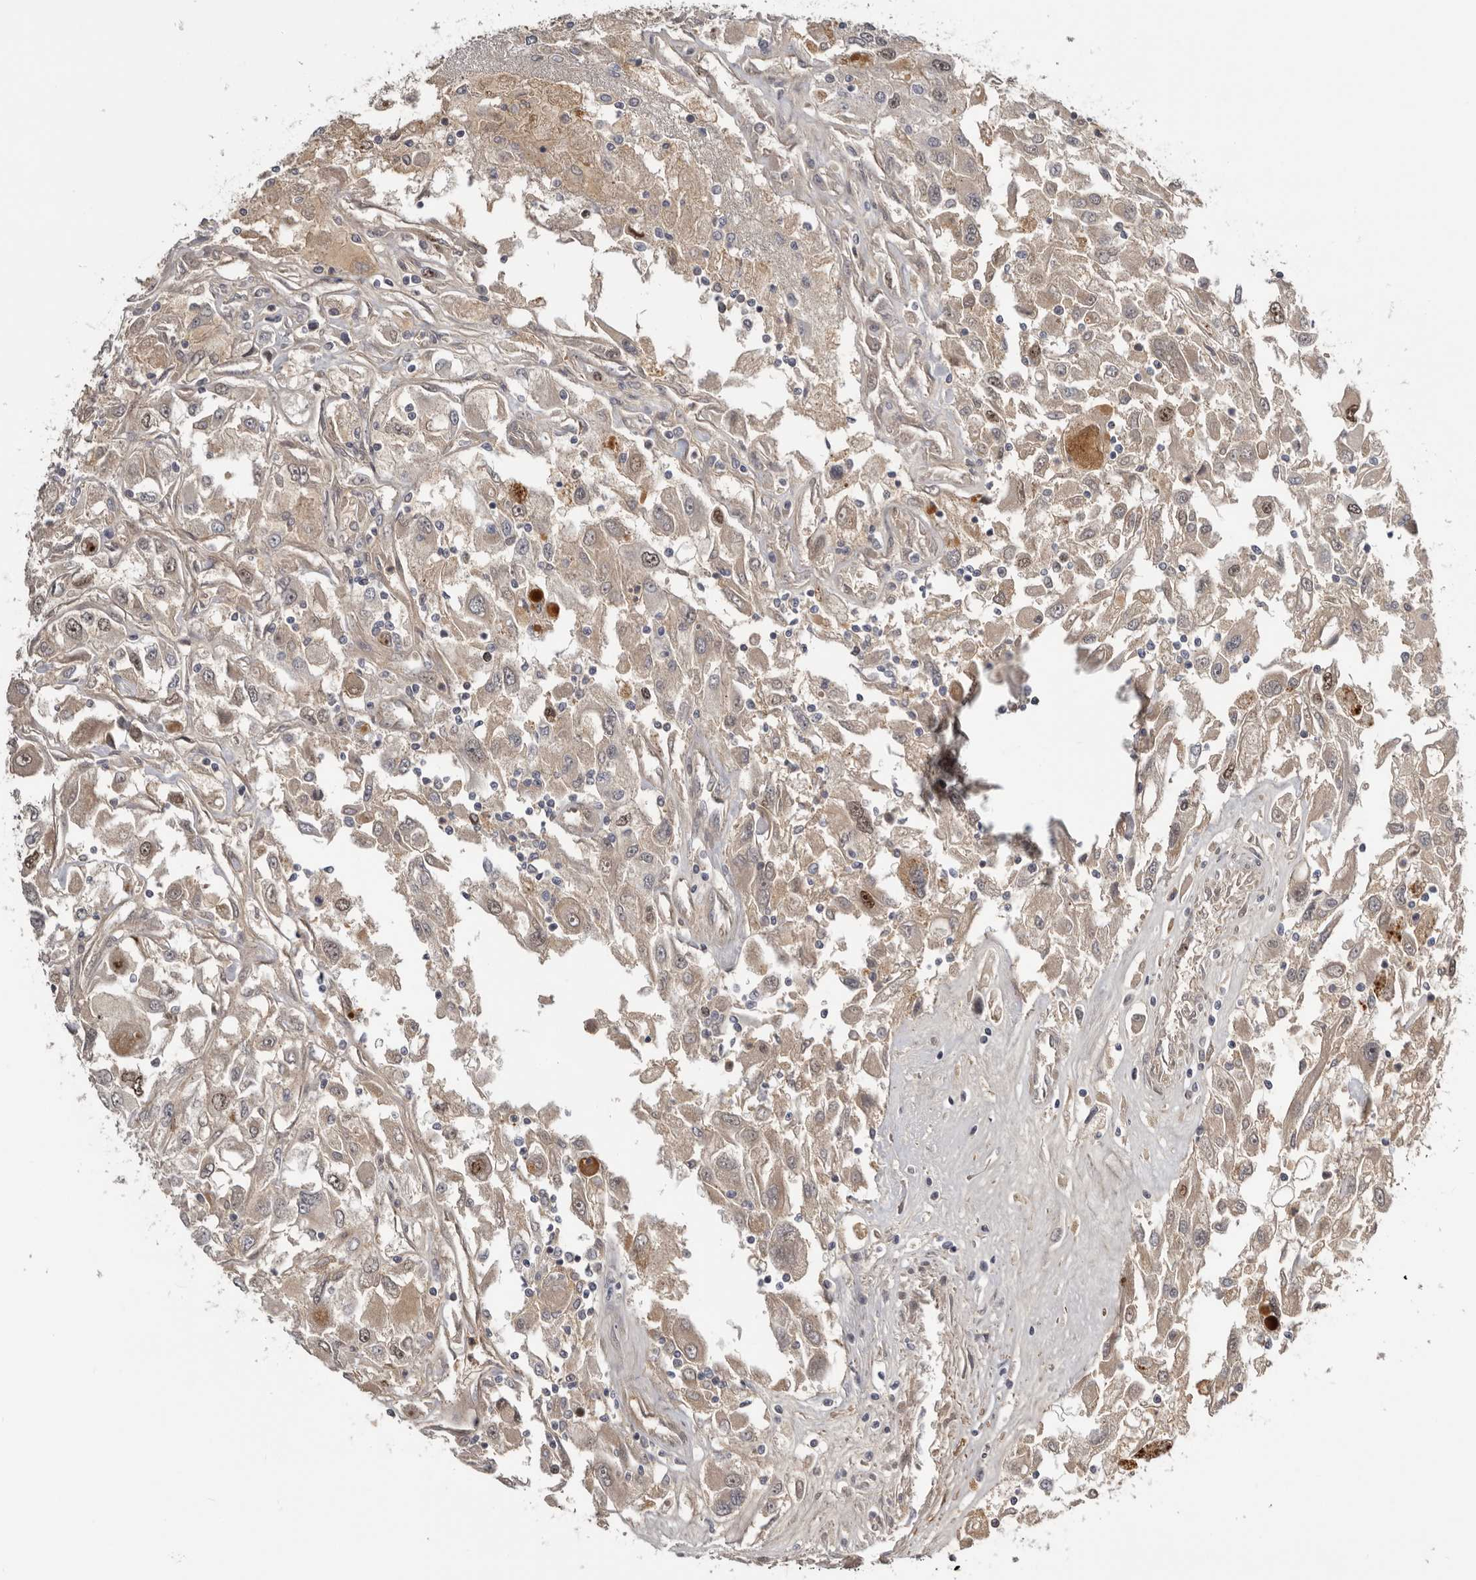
{"staining": {"intensity": "moderate", "quantity": "<25%", "location": "cytoplasmic/membranous,nuclear"}, "tissue": "renal cancer", "cell_type": "Tumor cells", "image_type": "cancer", "snomed": [{"axis": "morphology", "description": "Adenocarcinoma, NOS"}, {"axis": "topography", "description": "Kidney"}], "caption": "An IHC photomicrograph of tumor tissue is shown. Protein staining in brown highlights moderate cytoplasmic/membranous and nuclear positivity in adenocarcinoma (renal) within tumor cells. Nuclei are stained in blue.", "gene": "CDCA8", "patient": {"sex": "female", "age": 52}}